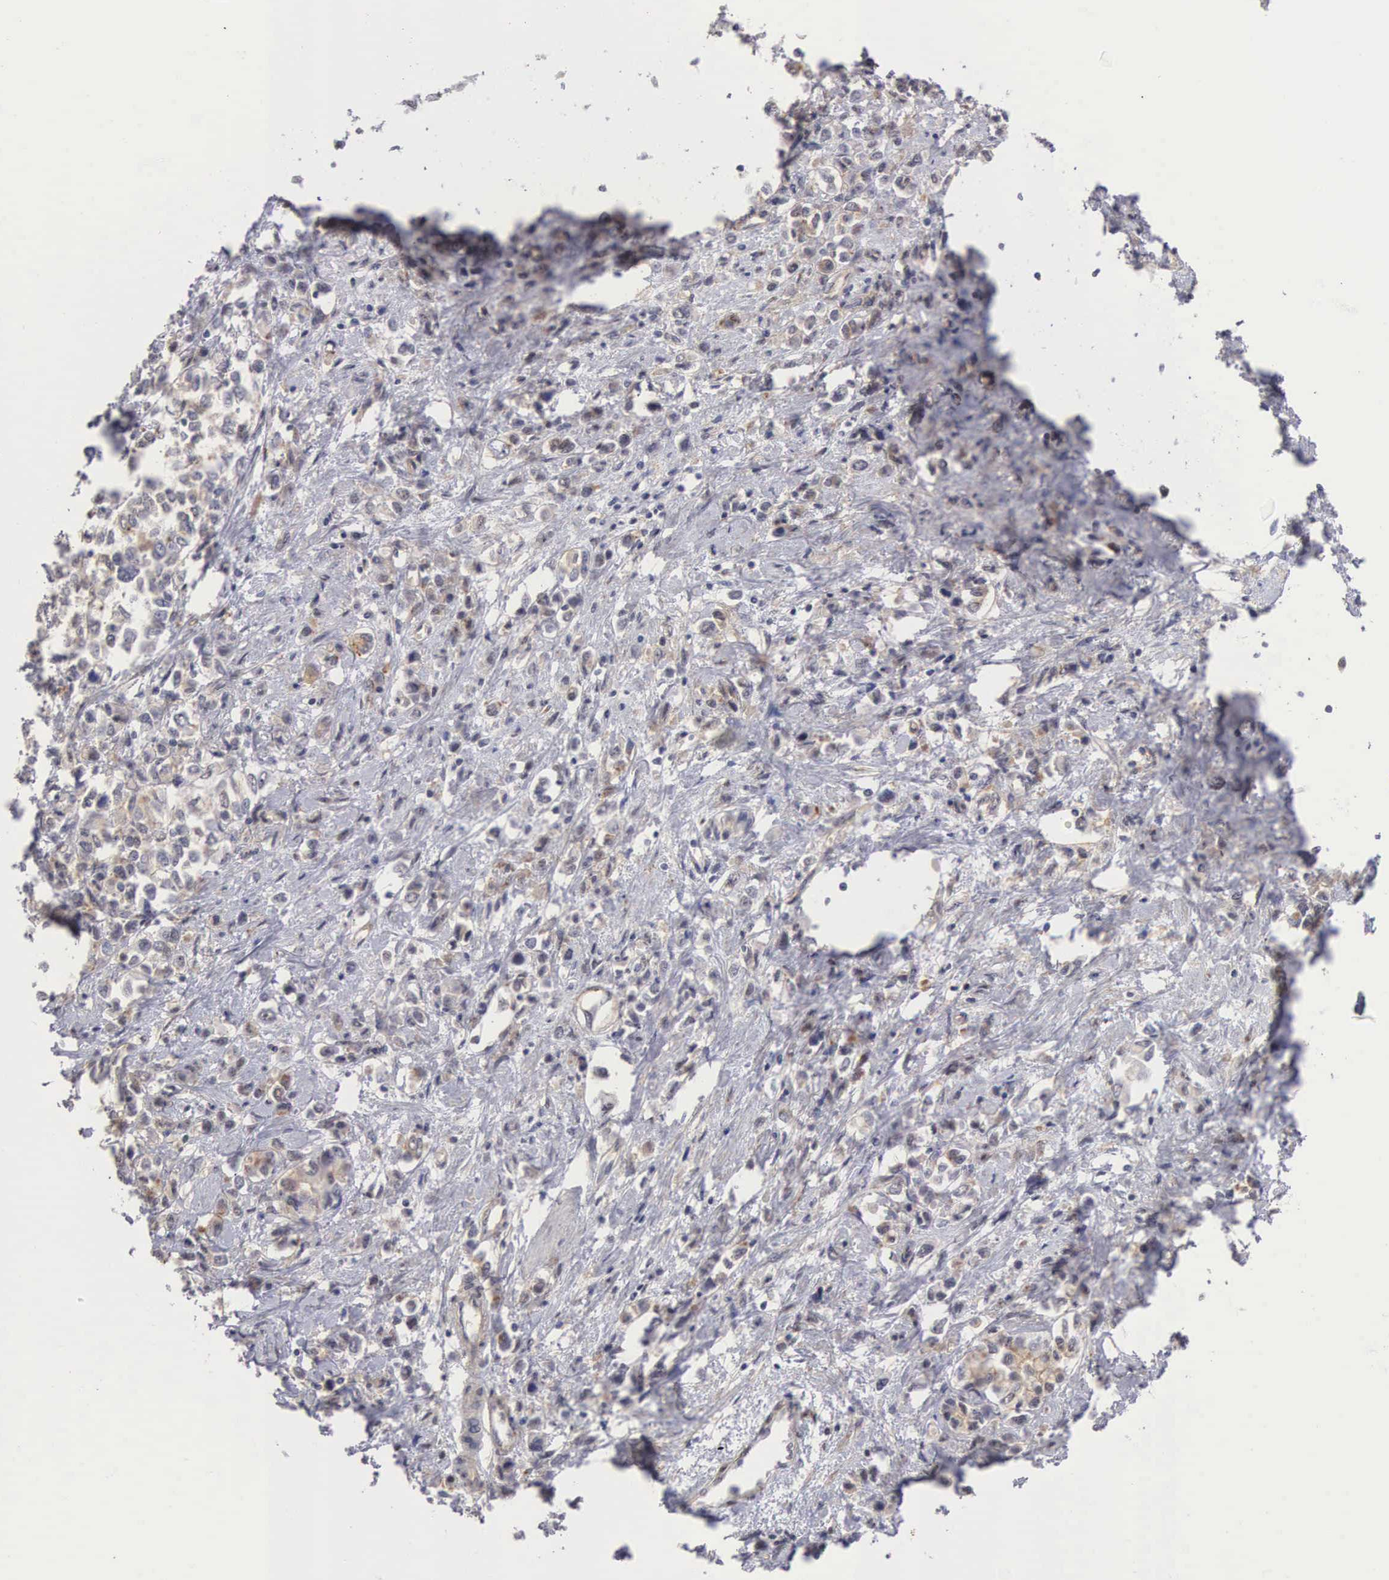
{"staining": {"intensity": "negative", "quantity": "none", "location": "none"}, "tissue": "stomach cancer", "cell_type": "Tumor cells", "image_type": "cancer", "snomed": [{"axis": "morphology", "description": "Adenocarcinoma, NOS"}, {"axis": "topography", "description": "Stomach, upper"}], "caption": "Tumor cells show no significant protein positivity in stomach cancer.", "gene": "NR4A2", "patient": {"sex": "male", "age": 76}}